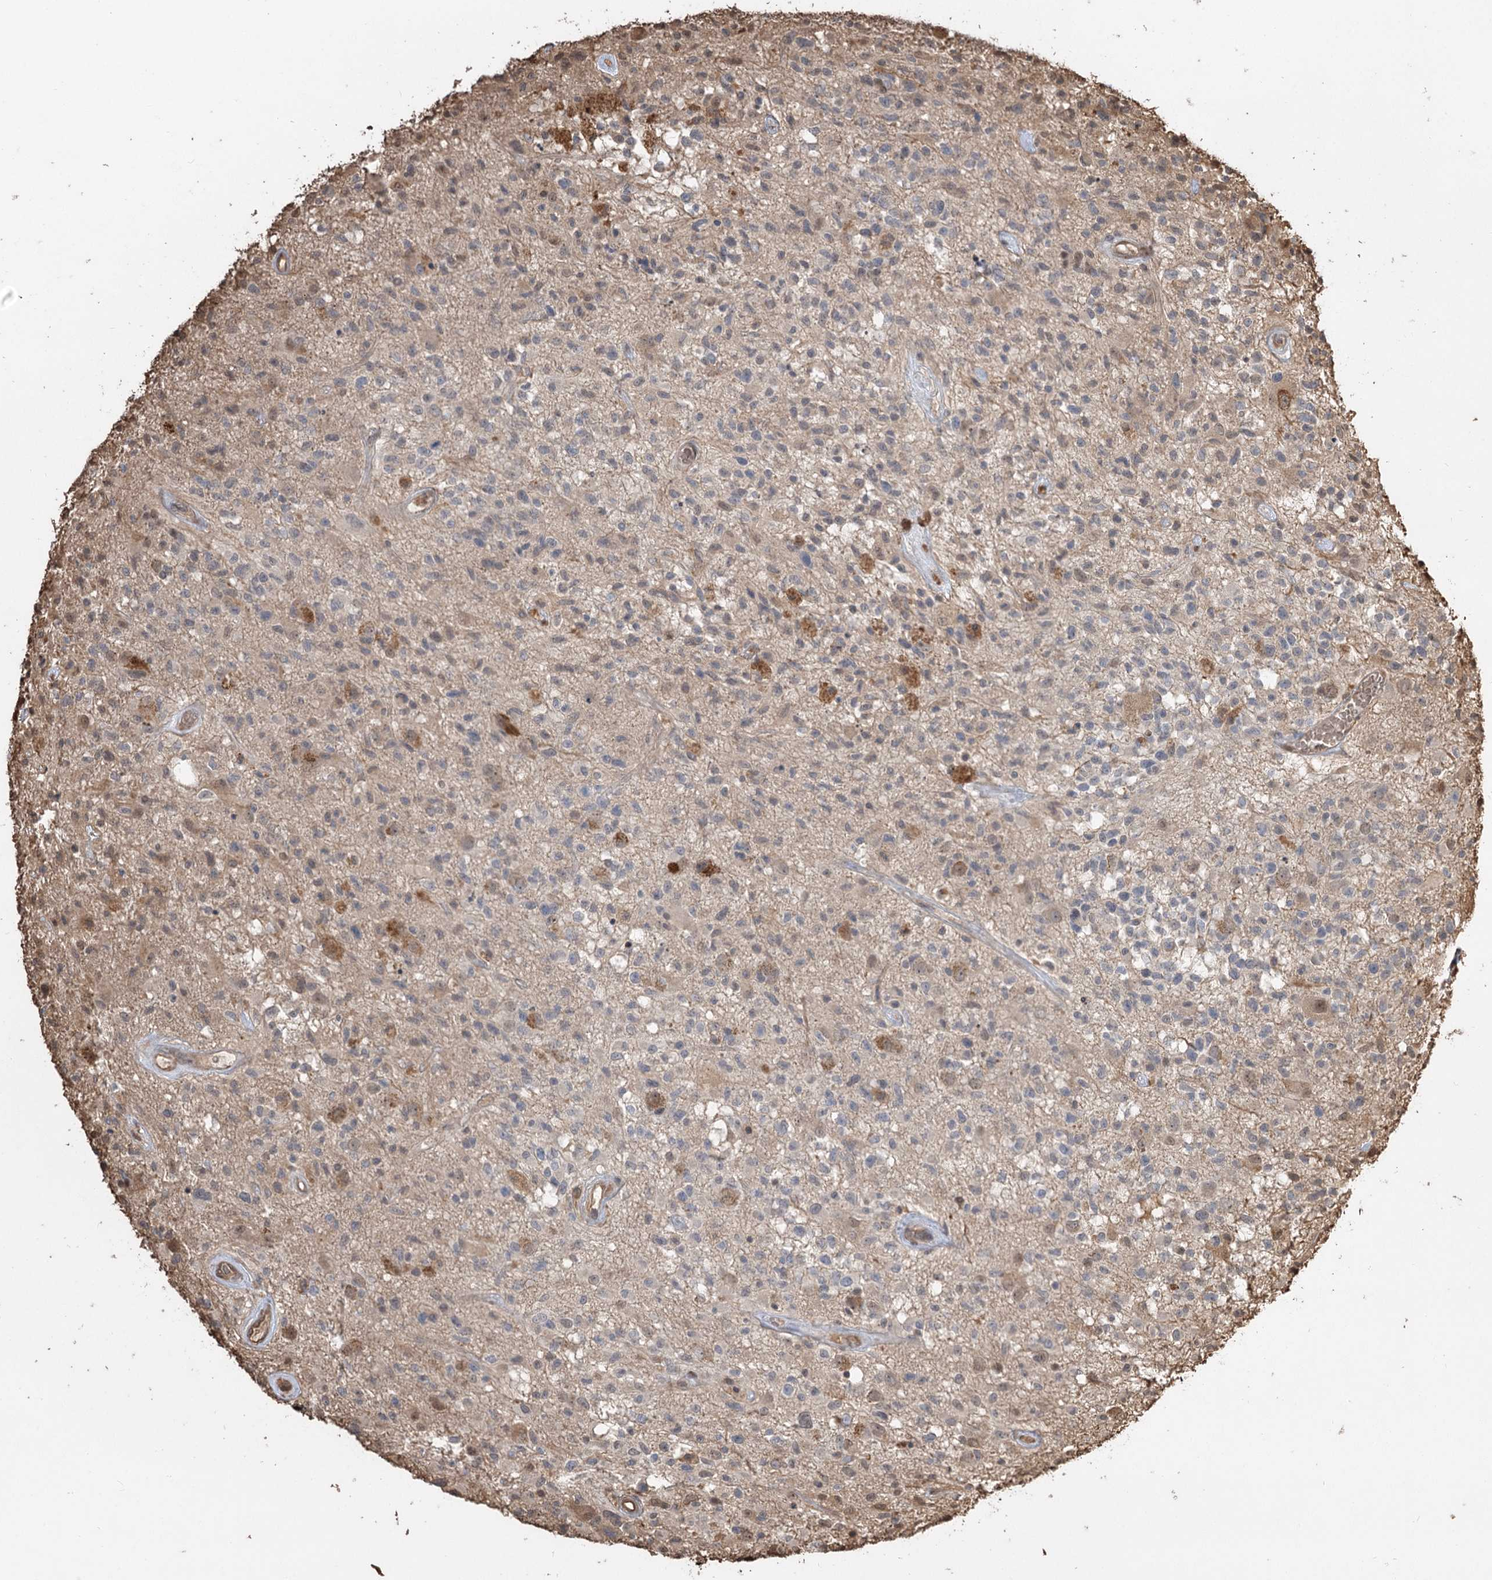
{"staining": {"intensity": "negative", "quantity": "none", "location": "none"}, "tissue": "glioma", "cell_type": "Tumor cells", "image_type": "cancer", "snomed": [{"axis": "morphology", "description": "Glioma, malignant, High grade"}, {"axis": "morphology", "description": "Glioblastoma, NOS"}, {"axis": "topography", "description": "Brain"}], "caption": "This is a histopathology image of immunohistochemistry (IHC) staining of malignant glioma (high-grade), which shows no expression in tumor cells. Nuclei are stained in blue.", "gene": "PLCH1", "patient": {"sex": "male", "age": 60}}